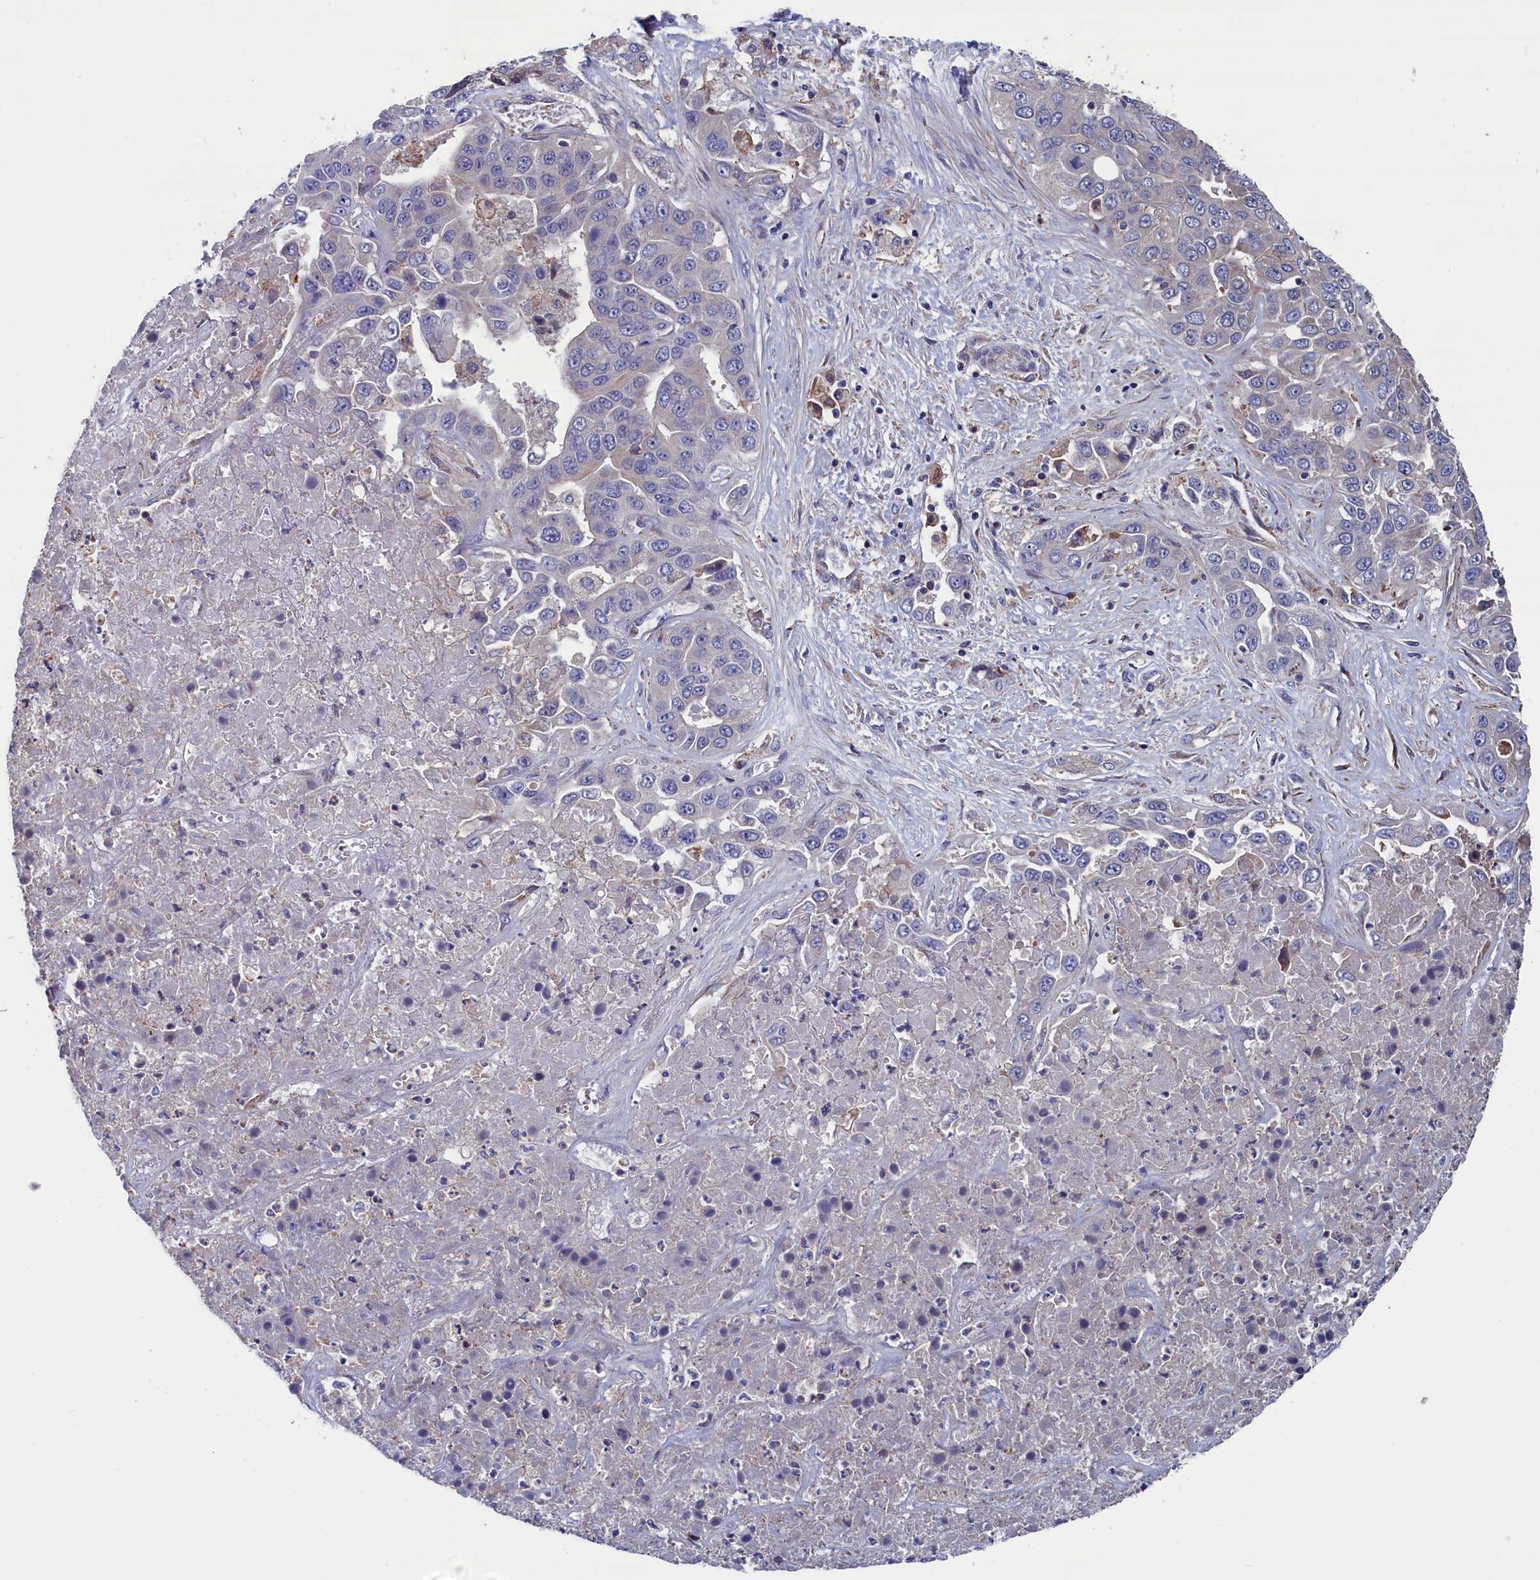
{"staining": {"intensity": "negative", "quantity": "none", "location": "none"}, "tissue": "liver cancer", "cell_type": "Tumor cells", "image_type": "cancer", "snomed": [{"axis": "morphology", "description": "Cholangiocarcinoma"}, {"axis": "topography", "description": "Liver"}], "caption": "IHC of human liver cancer reveals no positivity in tumor cells. (Brightfield microscopy of DAB (3,3'-diaminobenzidine) immunohistochemistry at high magnification).", "gene": "SPATA13", "patient": {"sex": "female", "age": 52}}